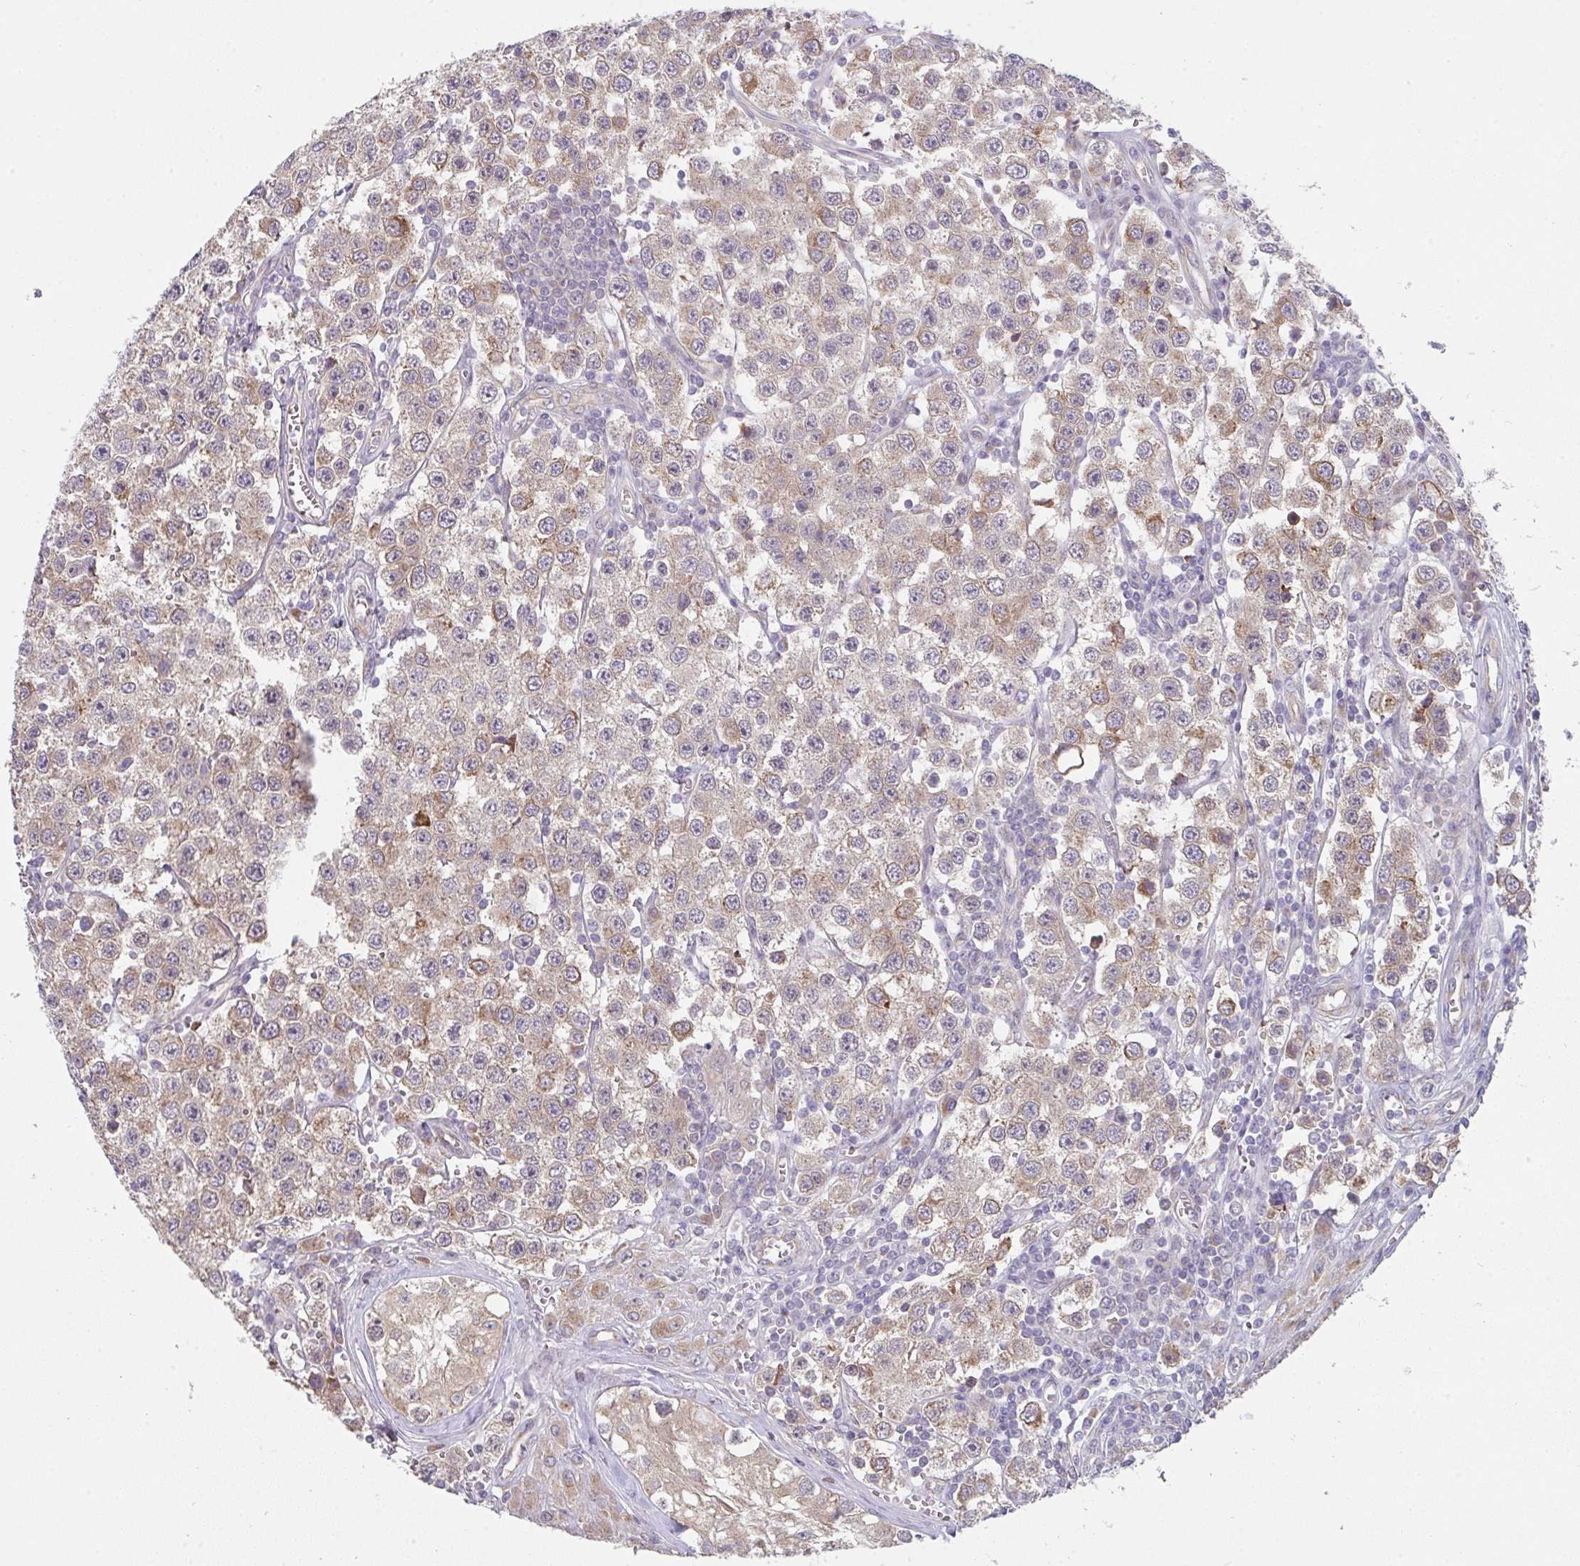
{"staining": {"intensity": "weak", "quantity": "<25%", "location": "cytoplasmic/membranous"}, "tissue": "testis cancer", "cell_type": "Tumor cells", "image_type": "cancer", "snomed": [{"axis": "morphology", "description": "Seminoma, NOS"}, {"axis": "topography", "description": "Testis"}], "caption": "Immunohistochemical staining of human testis cancer (seminoma) displays no significant positivity in tumor cells.", "gene": "TSPAN31", "patient": {"sex": "male", "age": 34}}